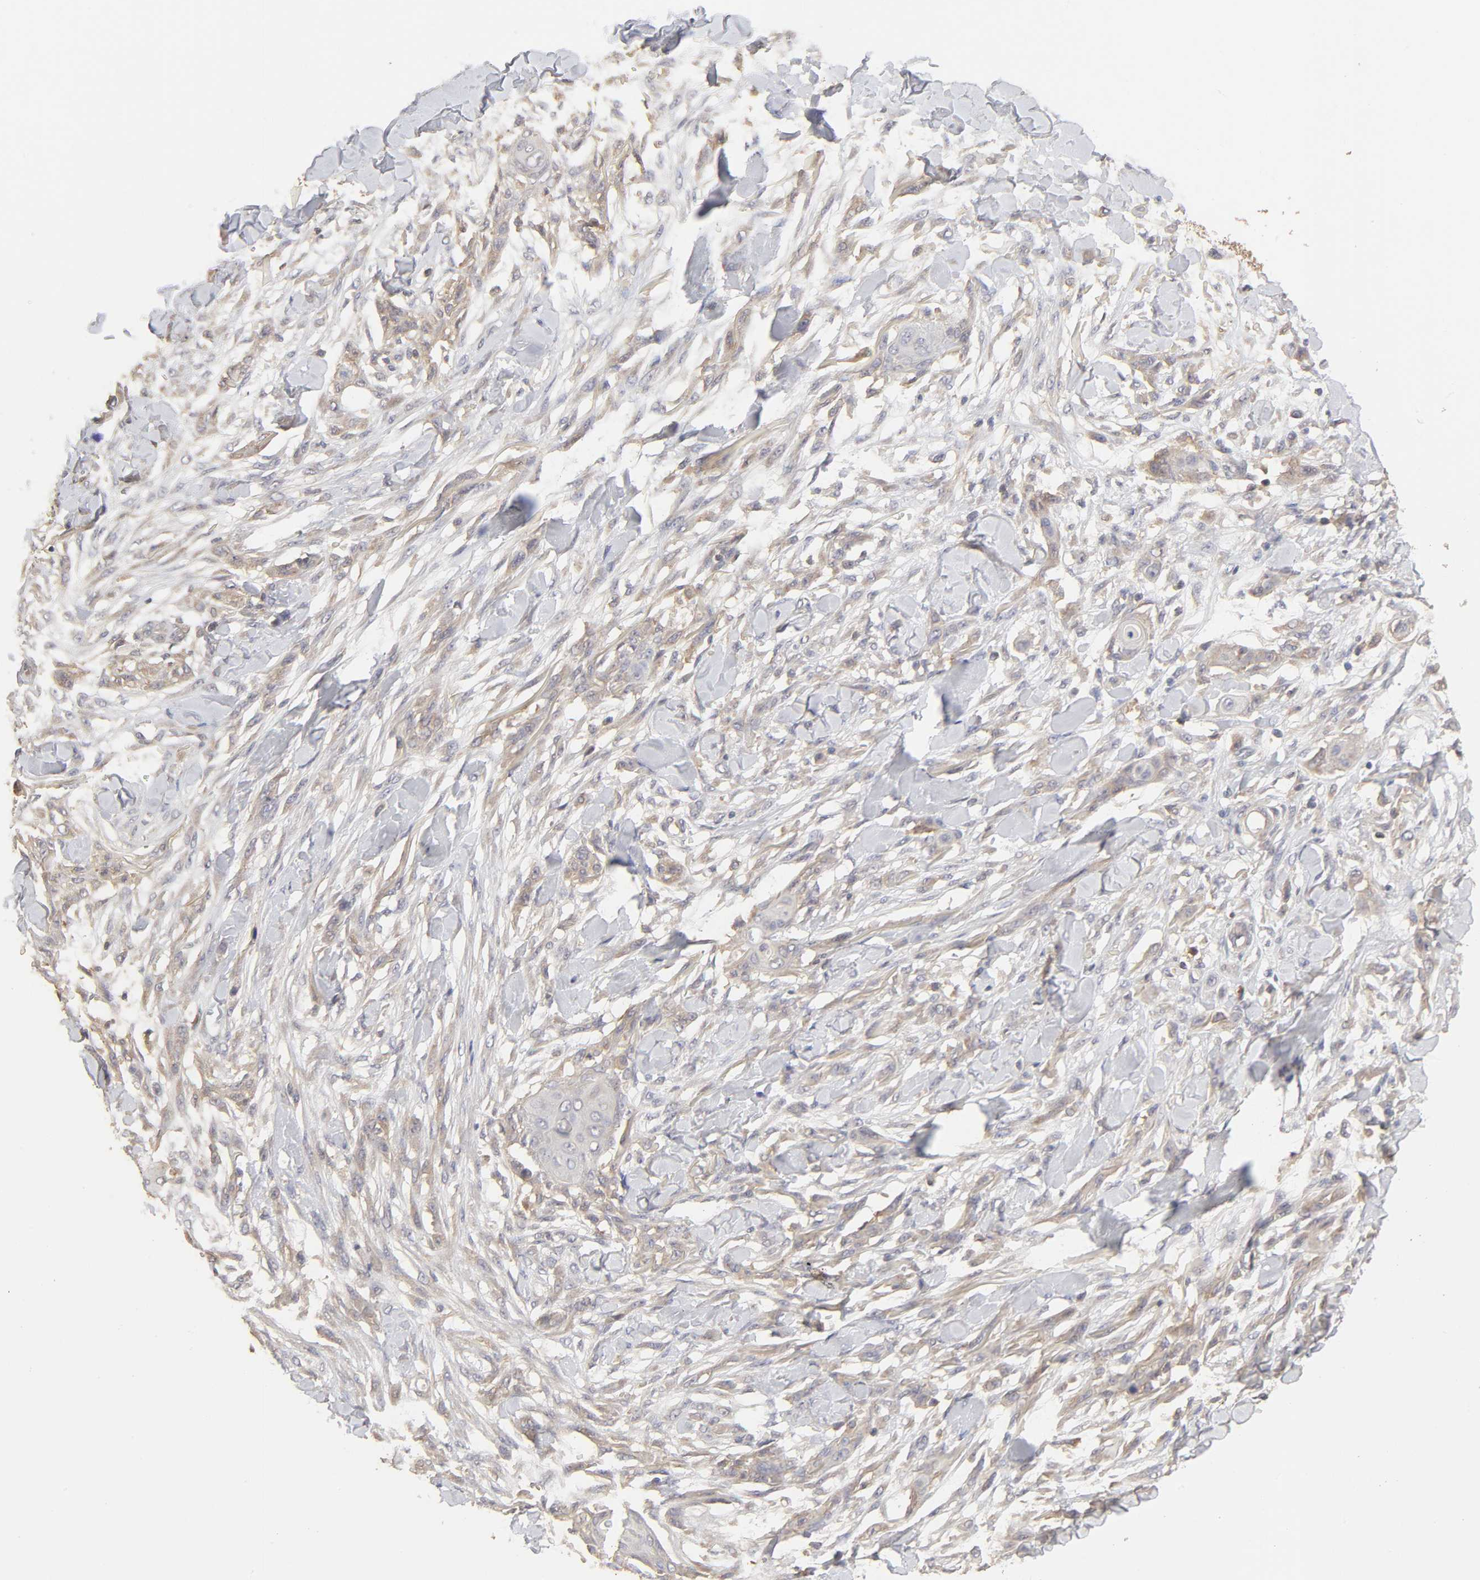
{"staining": {"intensity": "negative", "quantity": "none", "location": "none"}, "tissue": "skin cancer", "cell_type": "Tumor cells", "image_type": "cancer", "snomed": [{"axis": "morphology", "description": "Normal tissue, NOS"}, {"axis": "morphology", "description": "Squamous cell carcinoma, NOS"}, {"axis": "topography", "description": "Skin"}], "caption": "Tumor cells are negative for protein expression in human squamous cell carcinoma (skin). Nuclei are stained in blue.", "gene": "AP1G2", "patient": {"sex": "female", "age": 59}}